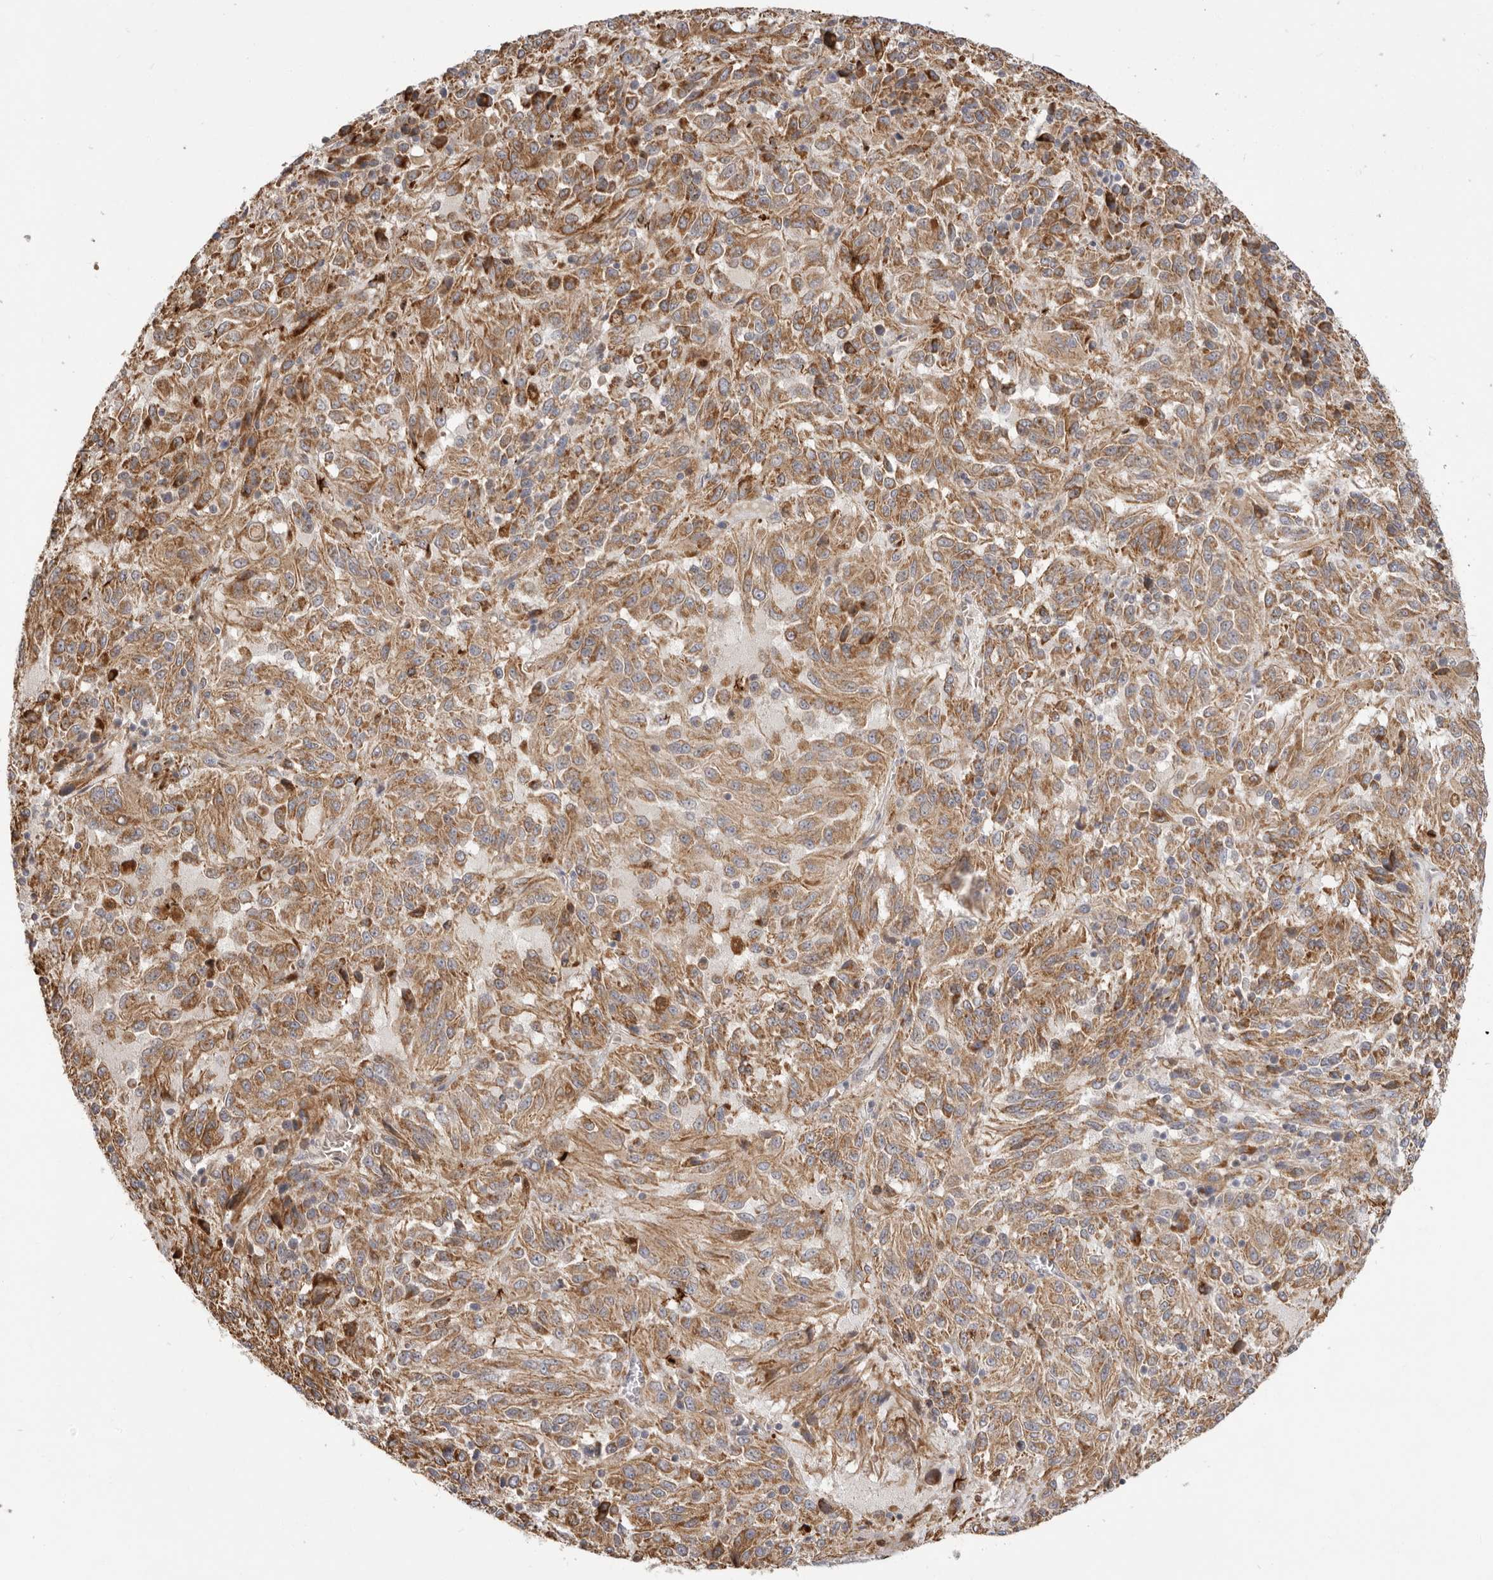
{"staining": {"intensity": "moderate", "quantity": ">75%", "location": "cytoplasmic/membranous"}, "tissue": "melanoma", "cell_type": "Tumor cells", "image_type": "cancer", "snomed": [{"axis": "morphology", "description": "Malignant melanoma, Metastatic site"}, {"axis": "topography", "description": "Lung"}], "caption": "Immunohistochemistry of human melanoma demonstrates medium levels of moderate cytoplasmic/membranous expression in approximately >75% of tumor cells.", "gene": "USH1C", "patient": {"sex": "male", "age": 64}}